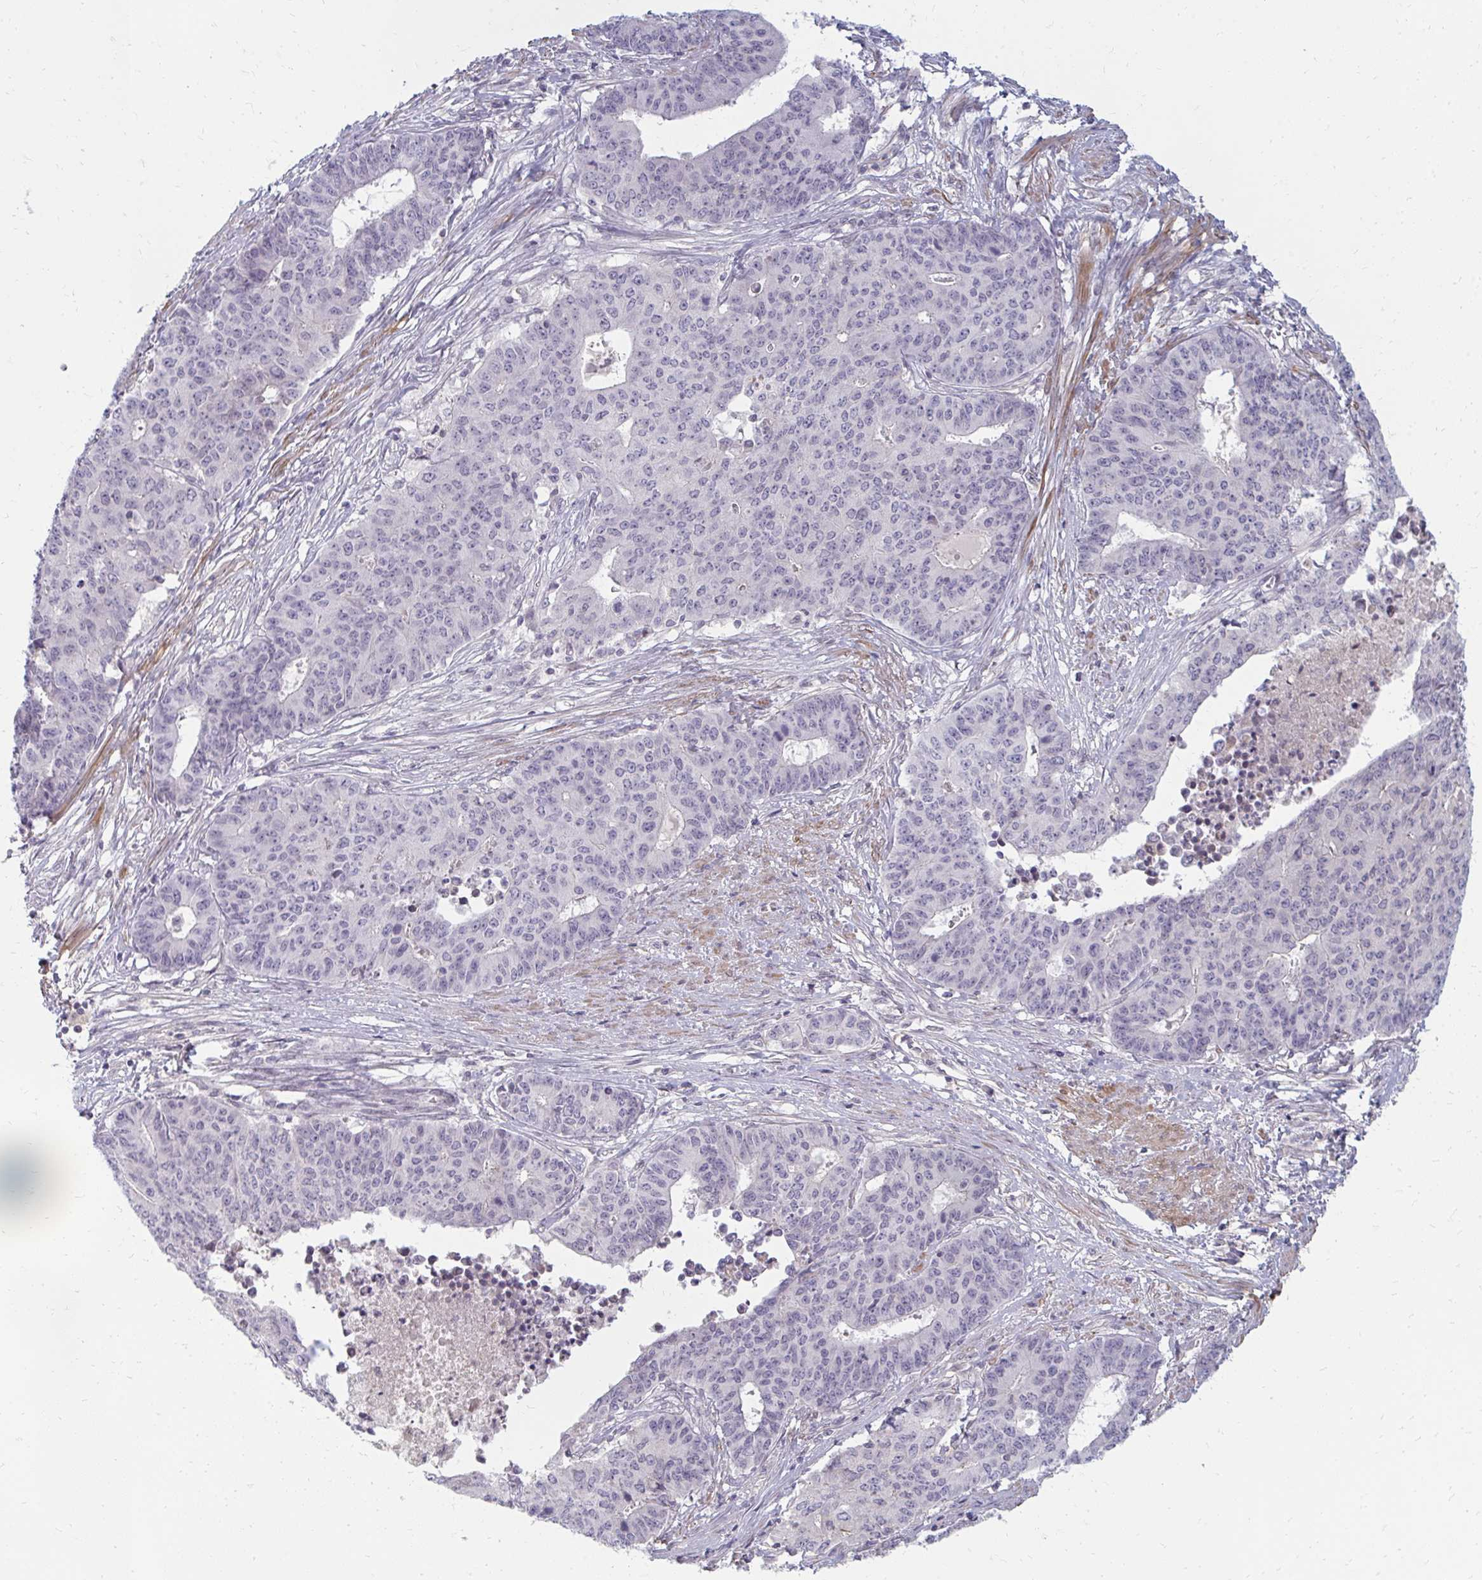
{"staining": {"intensity": "negative", "quantity": "none", "location": "none"}, "tissue": "endometrial cancer", "cell_type": "Tumor cells", "image_type": "cancer", "snomed": [{"axis": "morphology", "description": "Adenocarcinoma, NOS"}, {"axis": "topography", "description": "Endometrium"}], "caption": "An IHC image of adenocarcinoma (endometrial) is shown. There is no staining in tumor cells of adenocarcinoma (endometrial). (IHC, brightfield microscopy, high magnification).", "gene": "GPC5", "patient": {"sex": "female", "age": 59}}